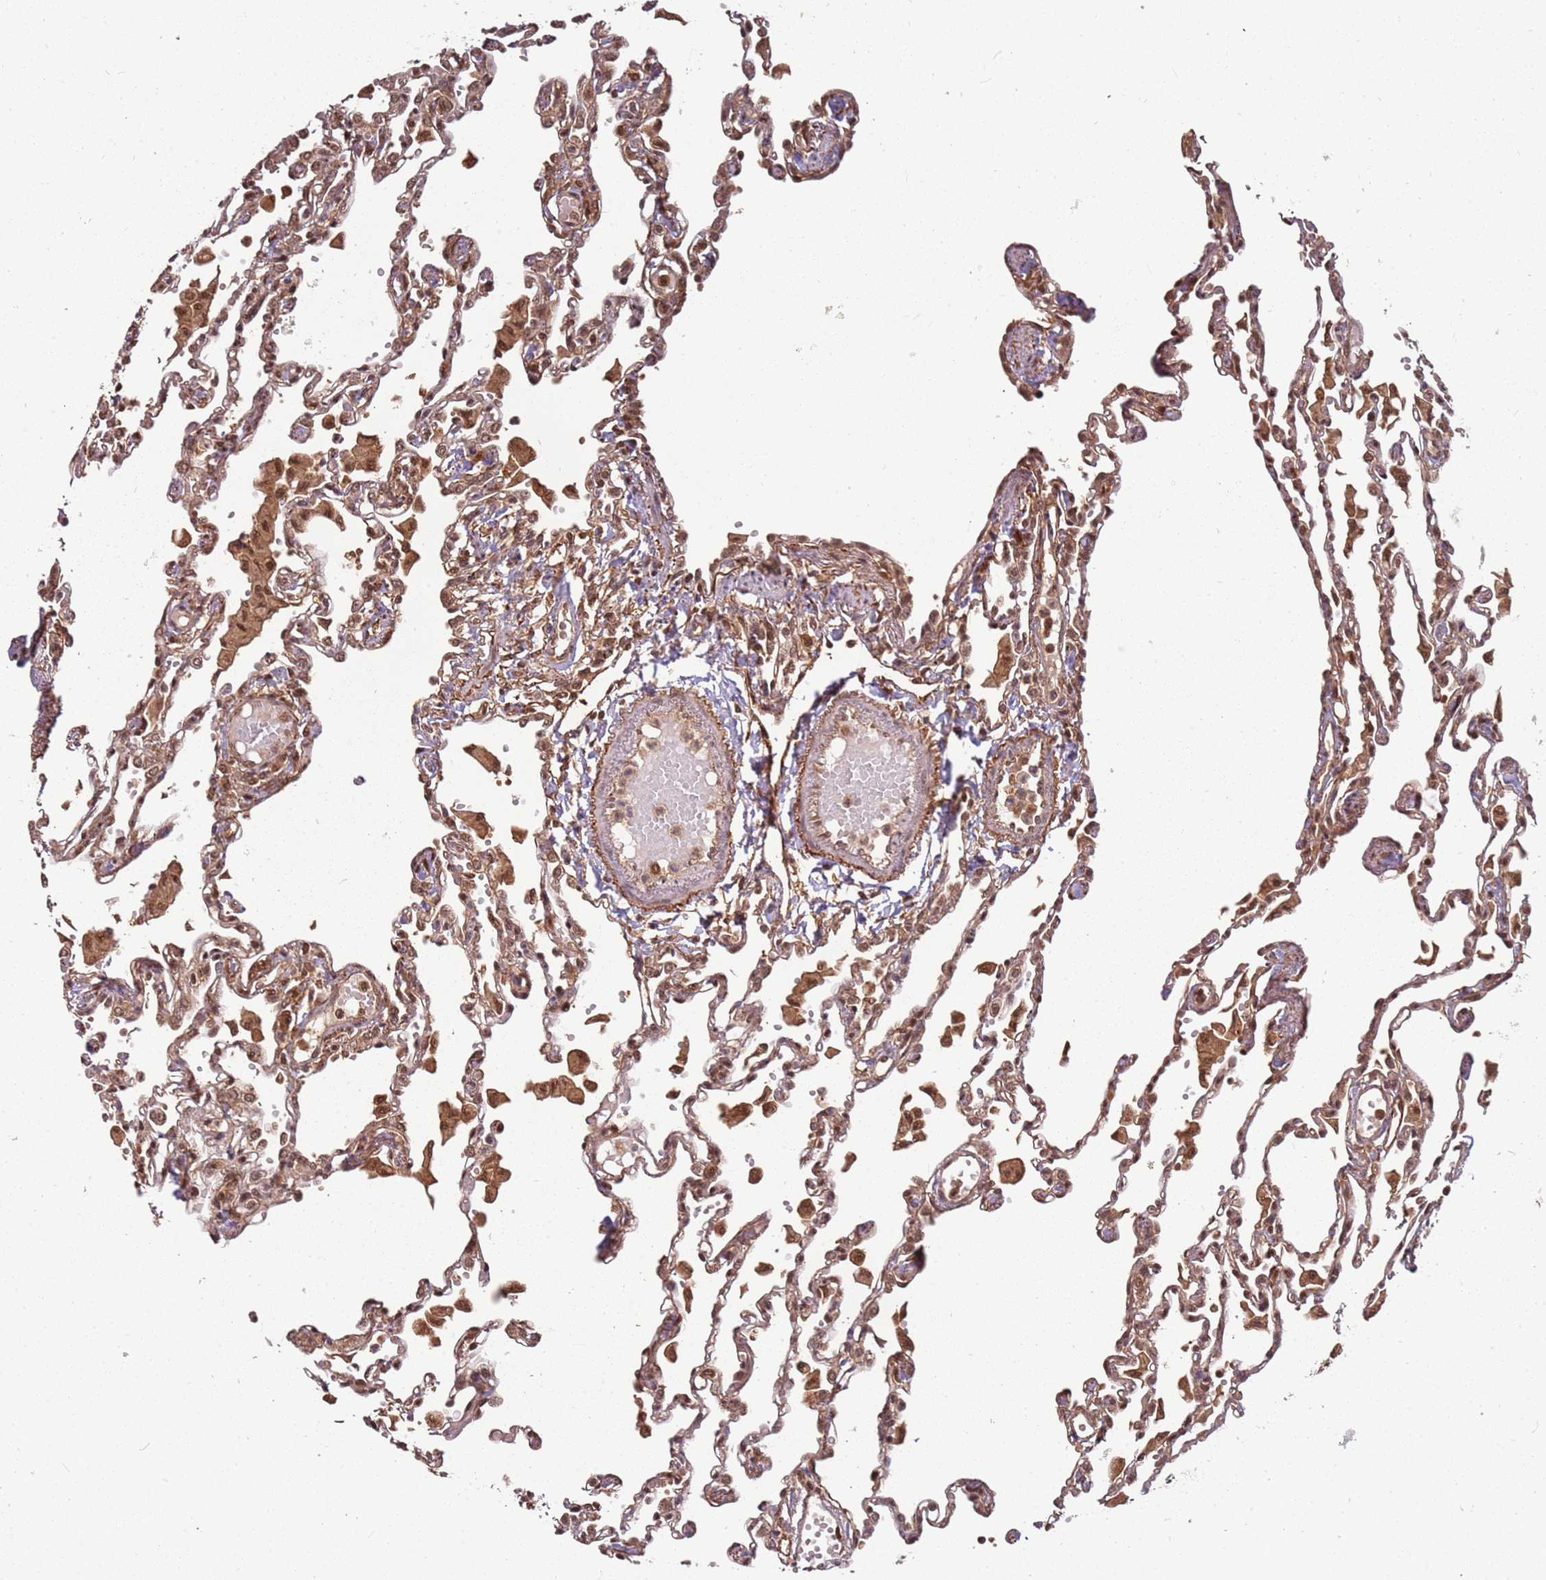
{"staining": {"intensity": "moderate", "quantity": "25%-75%", "location": "cytoplasmic/membranous,nuclear"}, "tissue": "lung", "cell_type": "Alveolar cells", "image_type": "normal", "snomed": [{"axis": "morphology", "description": "Normal tissue, NOS"}, {"axis": "topography", "description": "Bronchus"}, {"axis": "topography", "description": "Lung"}], "caption": "Alveolar cells display medium levels of moderate cytoplasmic/membranous,nuclear expression in about 25%-75% of cells in unremarkable human lung. (IHC, brightfield microscopy, high magnification).", "gene": "PGLS", "patient": {"sex": "female", "age": 49}}